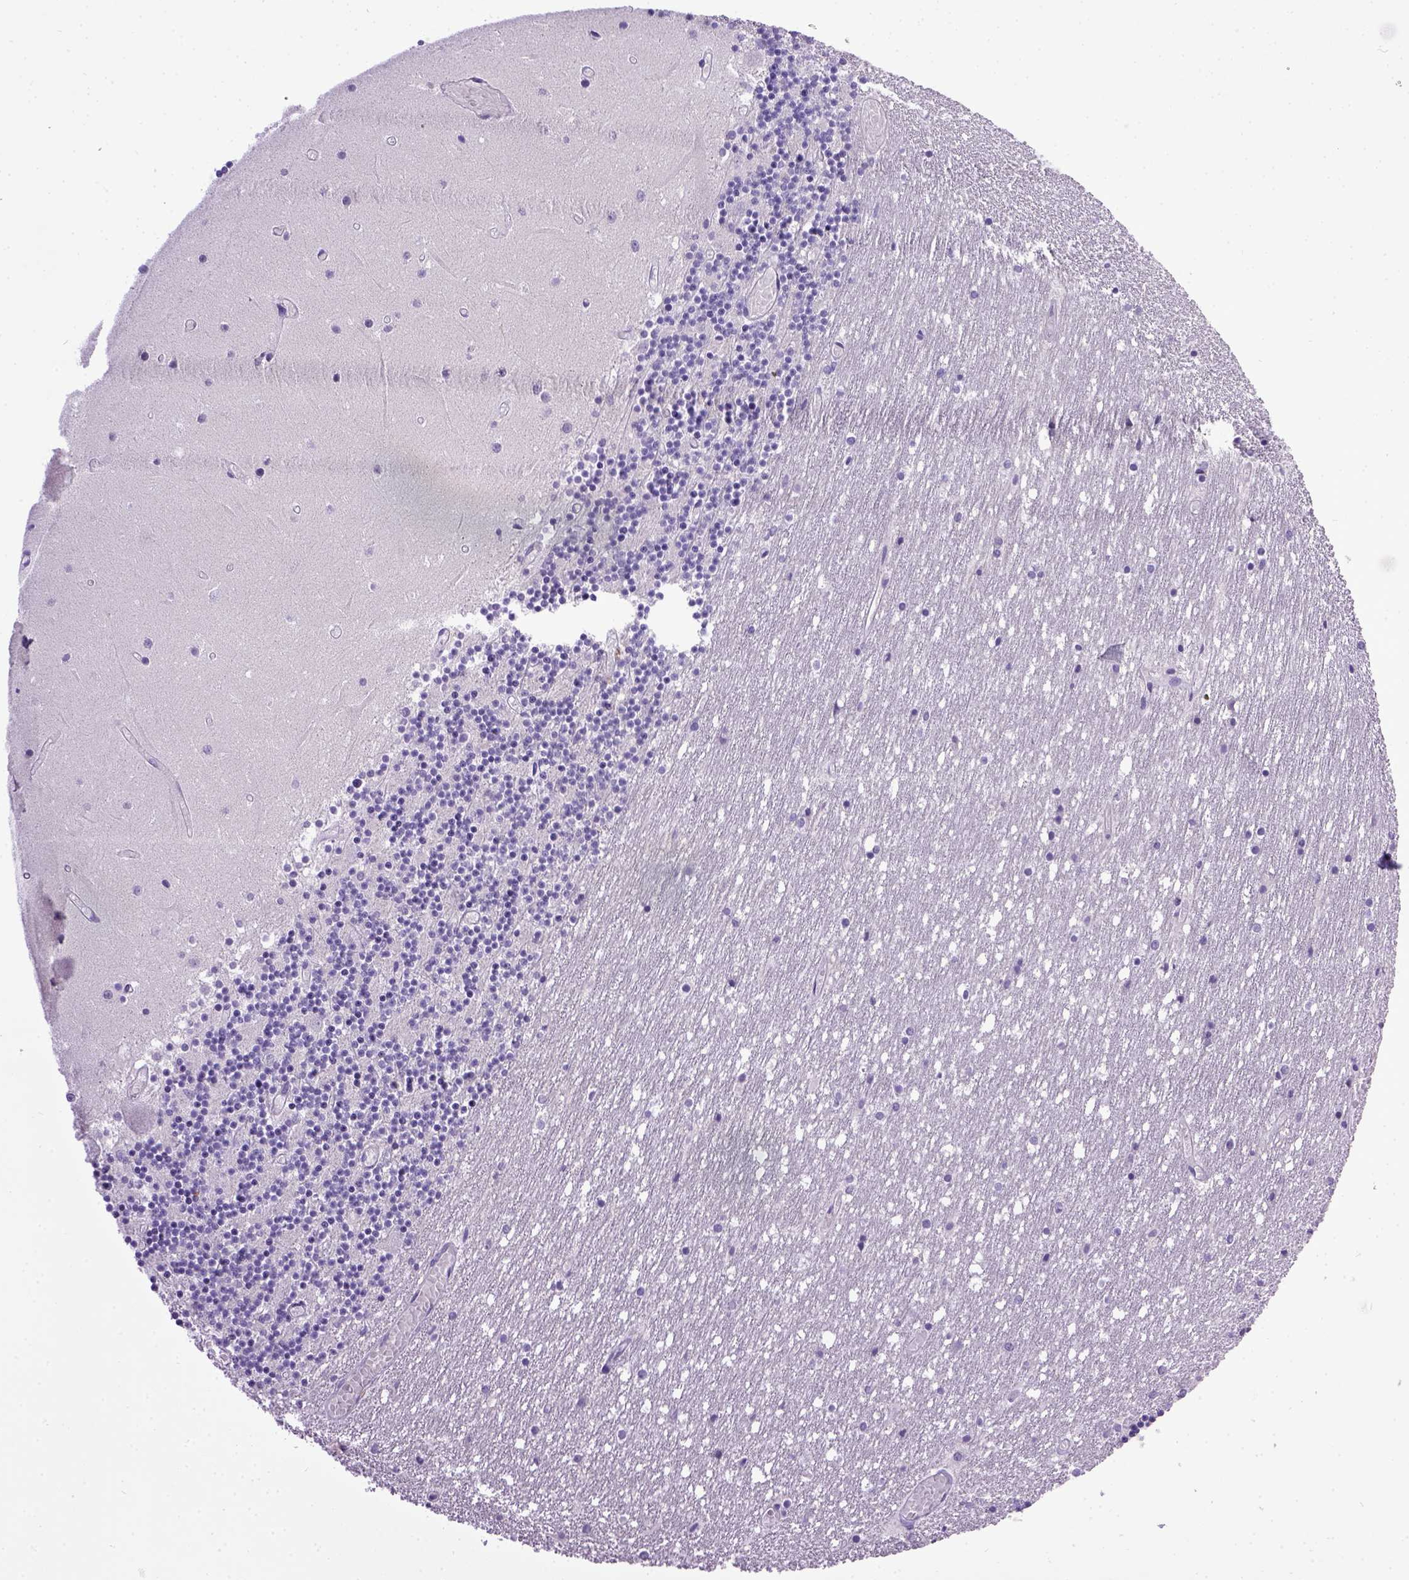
{"staining": {"intensity": "negative", "quantity": "none", "location": "none"}, "tissue": "cerebellum", "cell_type": "Cells in granular layer", "image_type": "normal", "snomed": [{"axis": "morphology", "description": "Normal tissue, NOS"}, {"axis": "topography", "description": "Cerebellum"}], "caption": "An immunohistochemistry micrograph of benign cerebellum is shown. There is no staining in cells in granular layer of cerebellum.", "gene": "CDH1", "patient": {"sex": "female", "age": 28}}